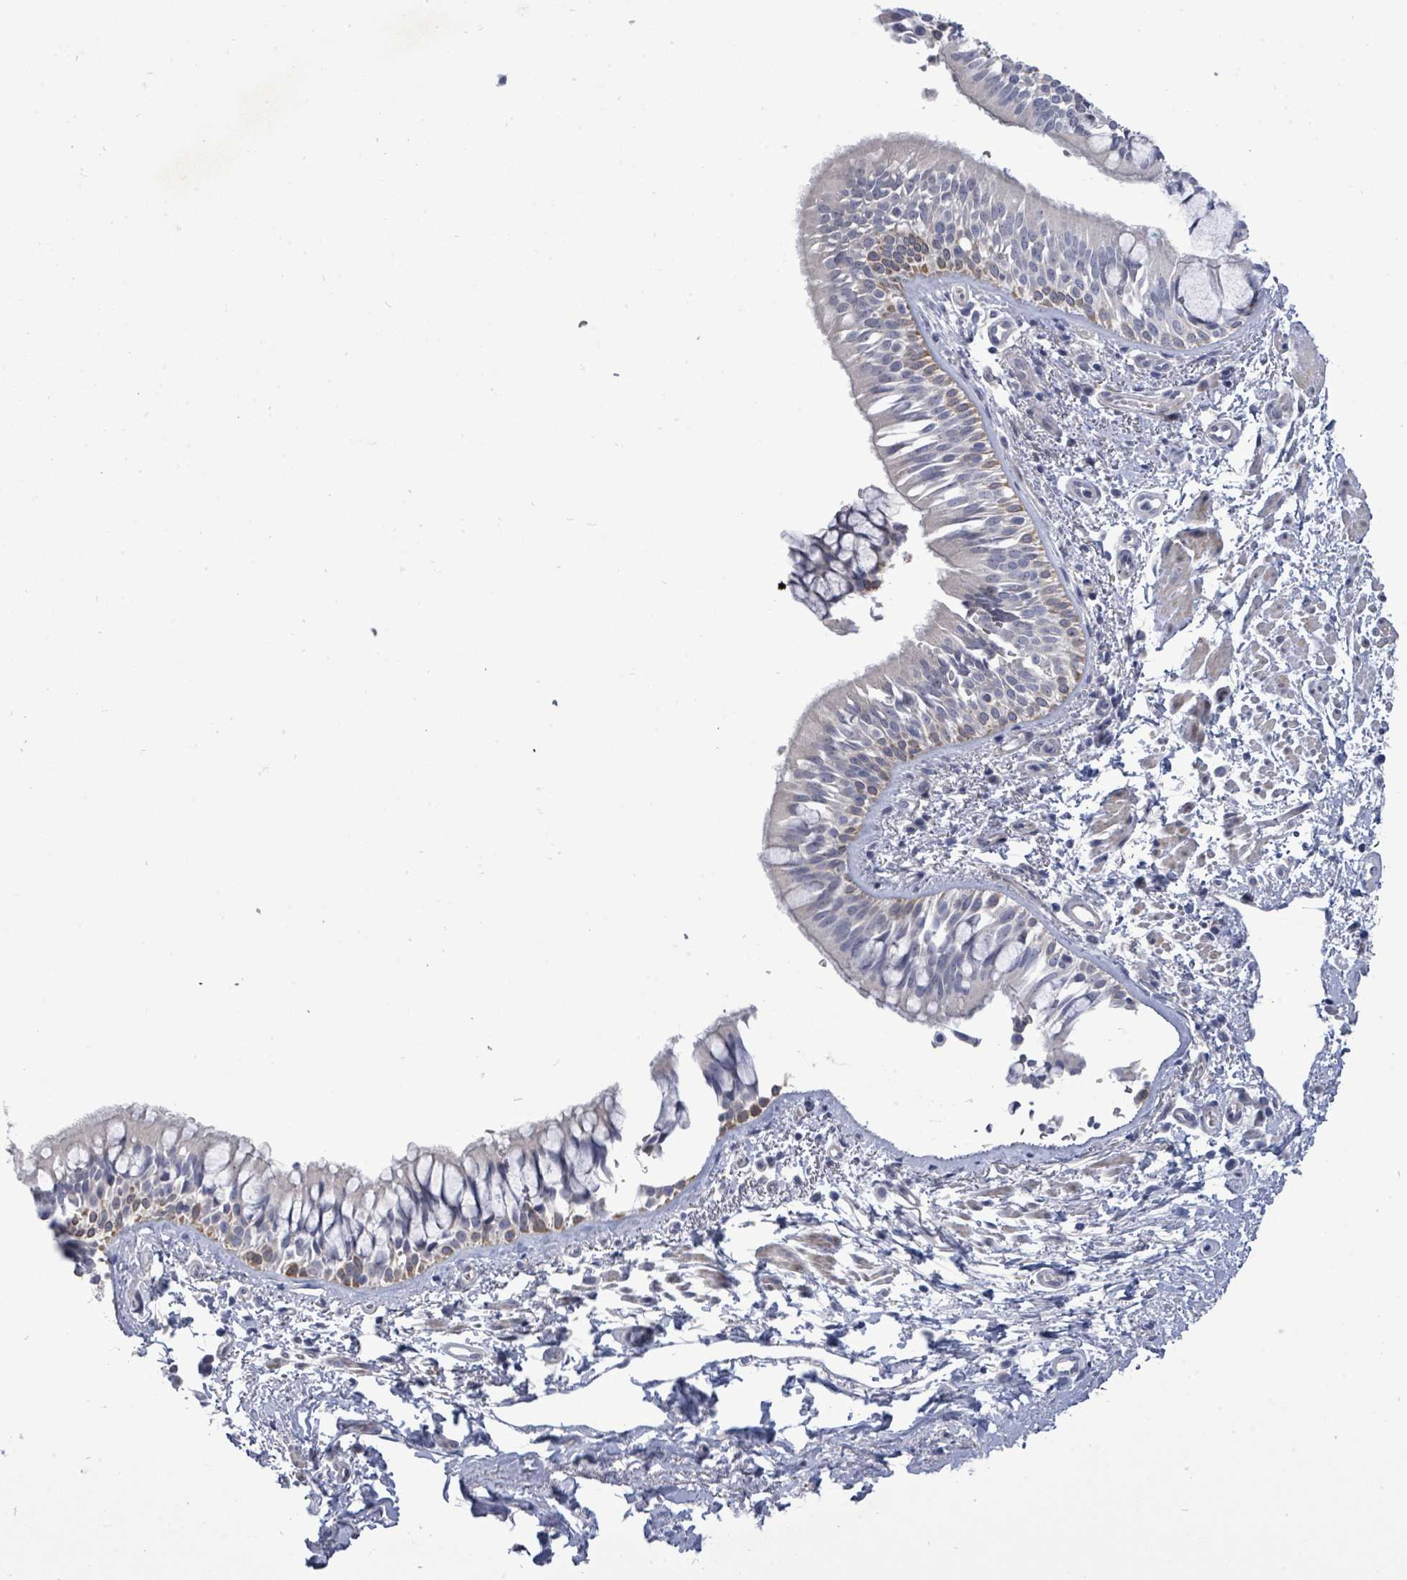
{"staining": {"intensity": "moderate", "quantity": "<25%", "location": "cytoplasmic/membranous"}, "tissue": "bronchus", "cell_type": "Respiratory epithelial cells", "image_type": "normal", "snomed": [{"axis": "morphology", "description": "Normal tissue, NOS"}, {"axis": "topography", "description": "Lymph node"}, {"axis": "topography", "description": "Cartilage tissue"}, {"axis": "topography", "description": "Bronchus"}], "caption": "This image displays normal bronchus stained with immunohistochemistry (IHC) to label a protein in brown. The cytoplasmic/membranous of respiratory epithelial cells show moderate positivity for the protein. Nuclei are counter-stained blue.", "gene": "CT45A10", "patient": {"sex": "female", "age": 70}}